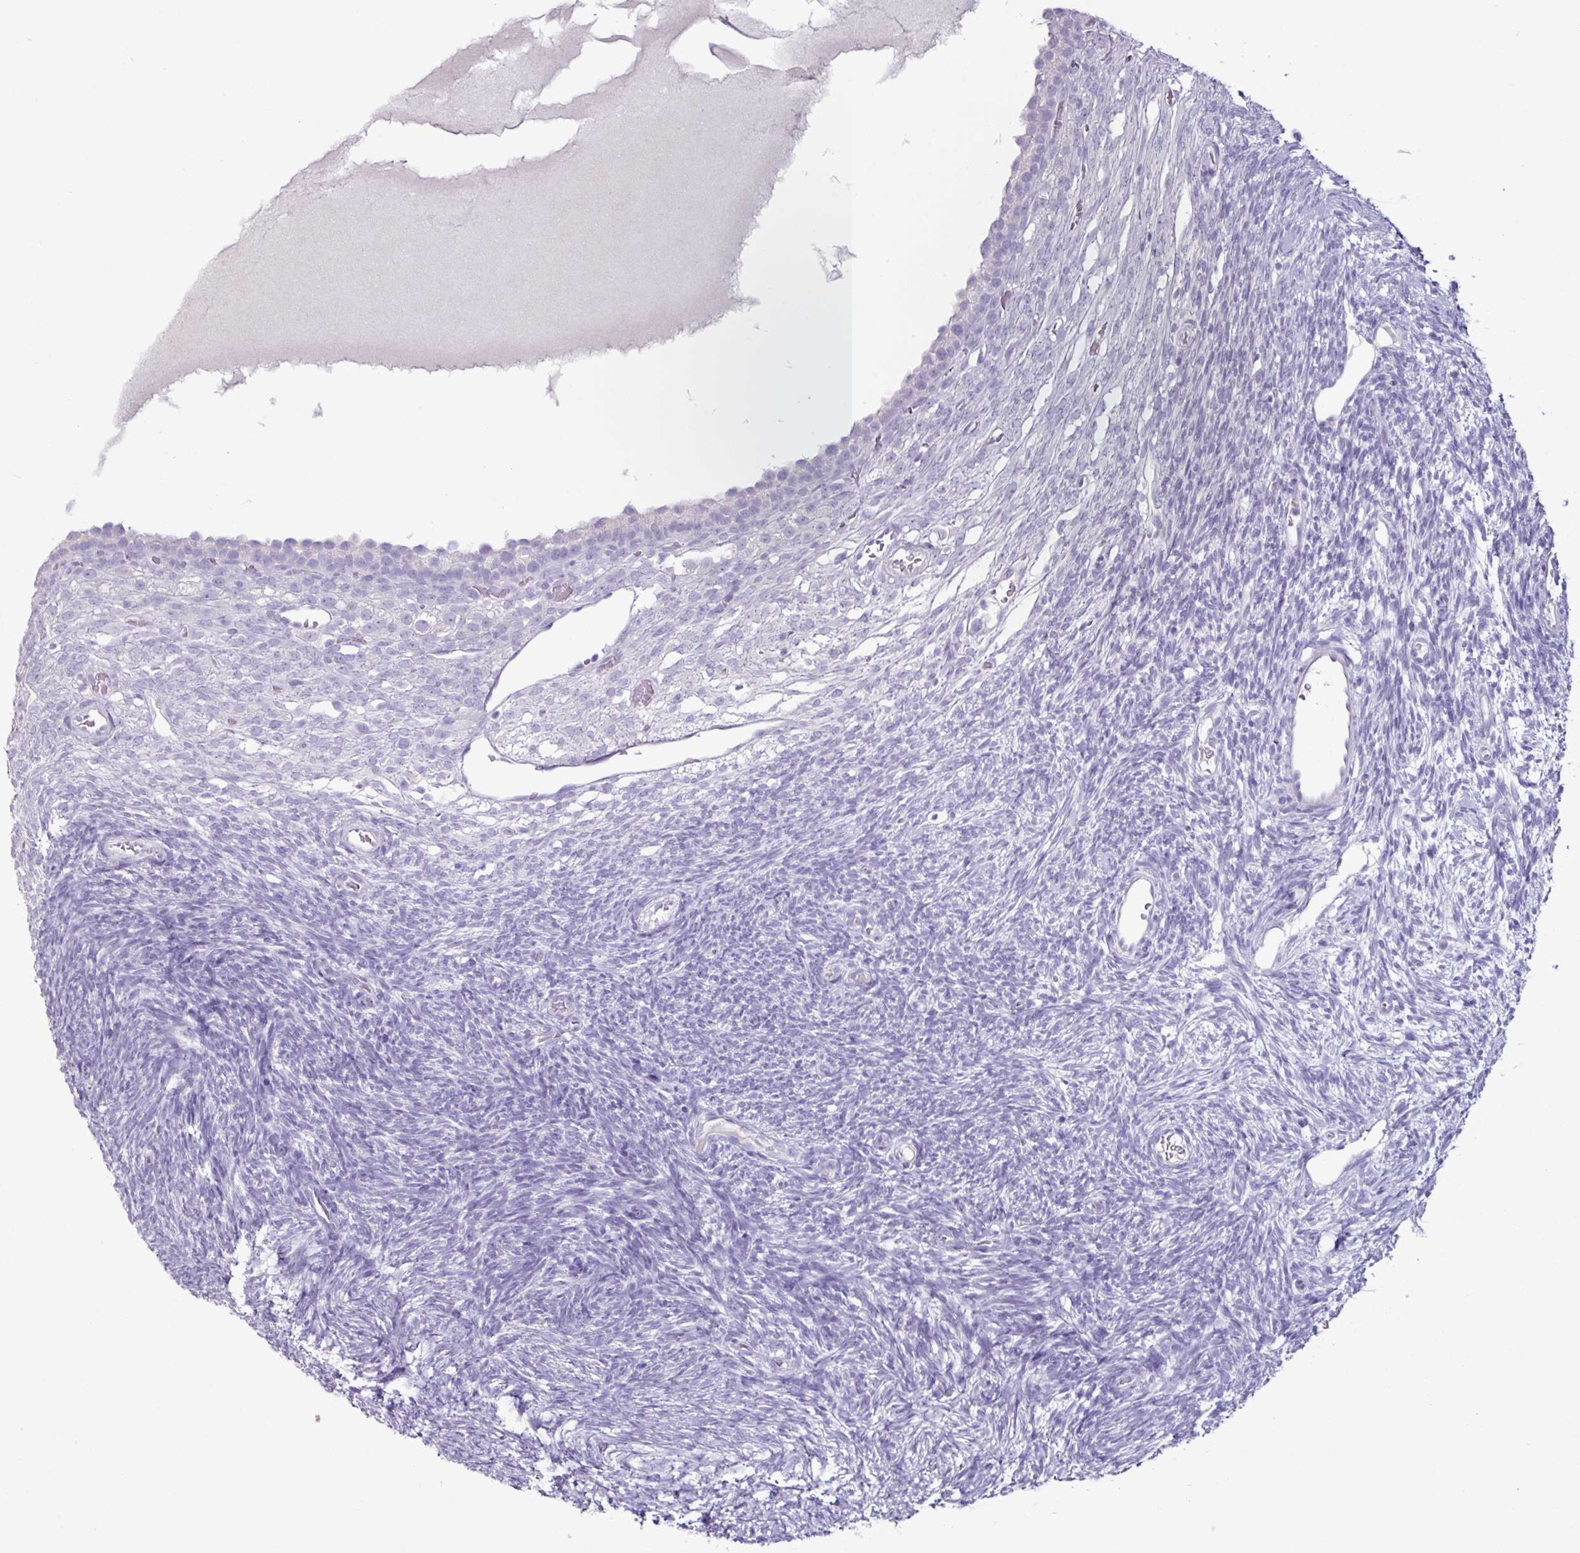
{"staining": {"intensity": "negative", "quantity": "none", "location": "none"}, "tissue": "ovary", "cell_type": "Ovarian stroma cells", "image_type": "normal", "snomed": [{"axis": "morphology", "description": "Normal tissue, NOS"}, {"axis": "topography", "description": "Ovary"}], "caption": "A high-resolution photomicrograph shows immunohistochemistry staining of benign ovary, which displays no significant staining in ovarian stroma cells.", "gene": "GLP2R", "patient": {"sex": "female", "age": 39}}